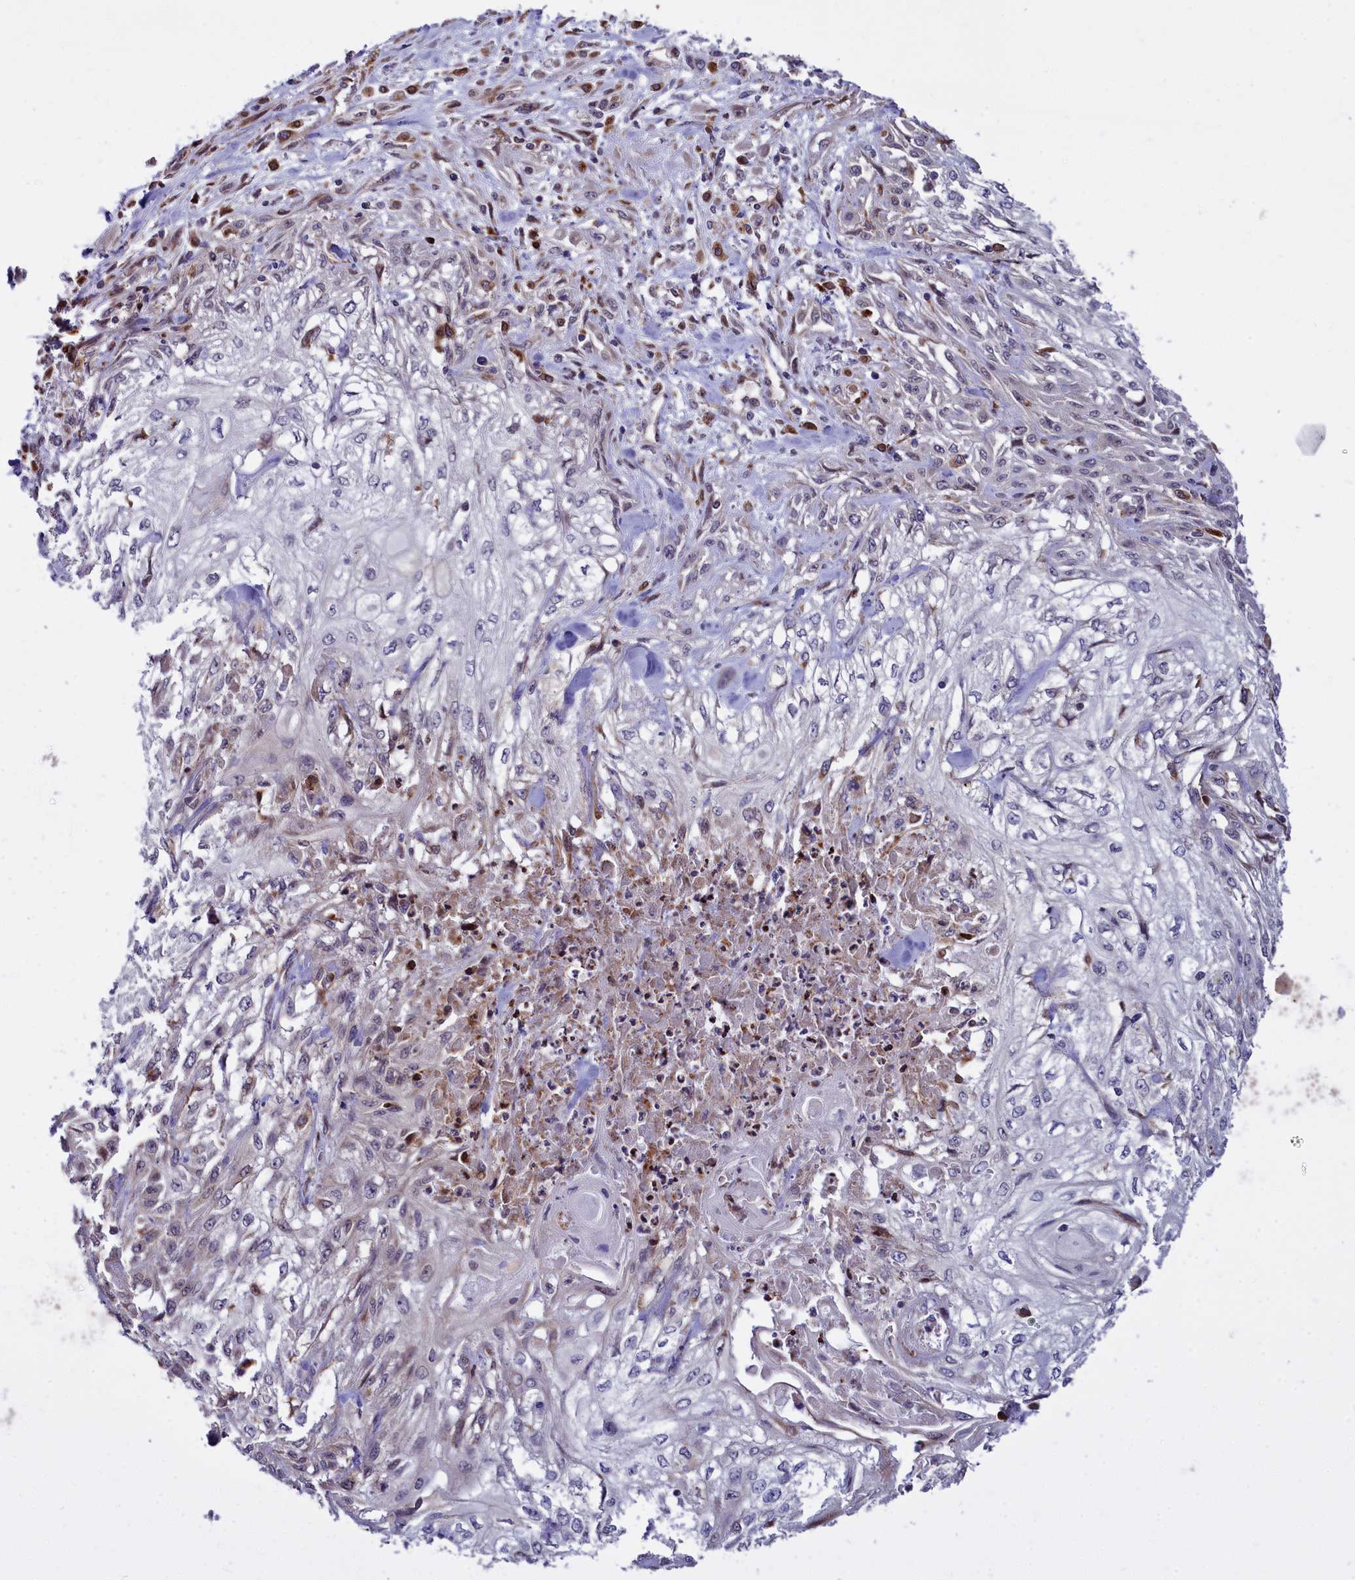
{"staining": {"intensity": "weak", "quantity": "25%-75%", "location": "cytoplasmic/membranous"}, "tissue": "skin cancer", "cell_type": "Tumor cells", "image_type": "cancer", "snomed": [{"axis": "morphology", "description": "Squamous cell carcinoma, NOS"}, {"axis": "morphology", "description": "Squamous cell carcinoma, metastatic, NOS"}, {"axis": "topography", "description": "Skin"}, {"axis": "topography", "description": "Lymph node"}], "caption": "Tumor cells reveal low levels of weak cytoplasmic/membranous expression in approximately 25%-75% of cells in human skin cancer (squamous cell carcinoma). Nuclei are stained in blue.", "gene": "RAPGEF4", "patient": {"sex": "male", "age": 75}}